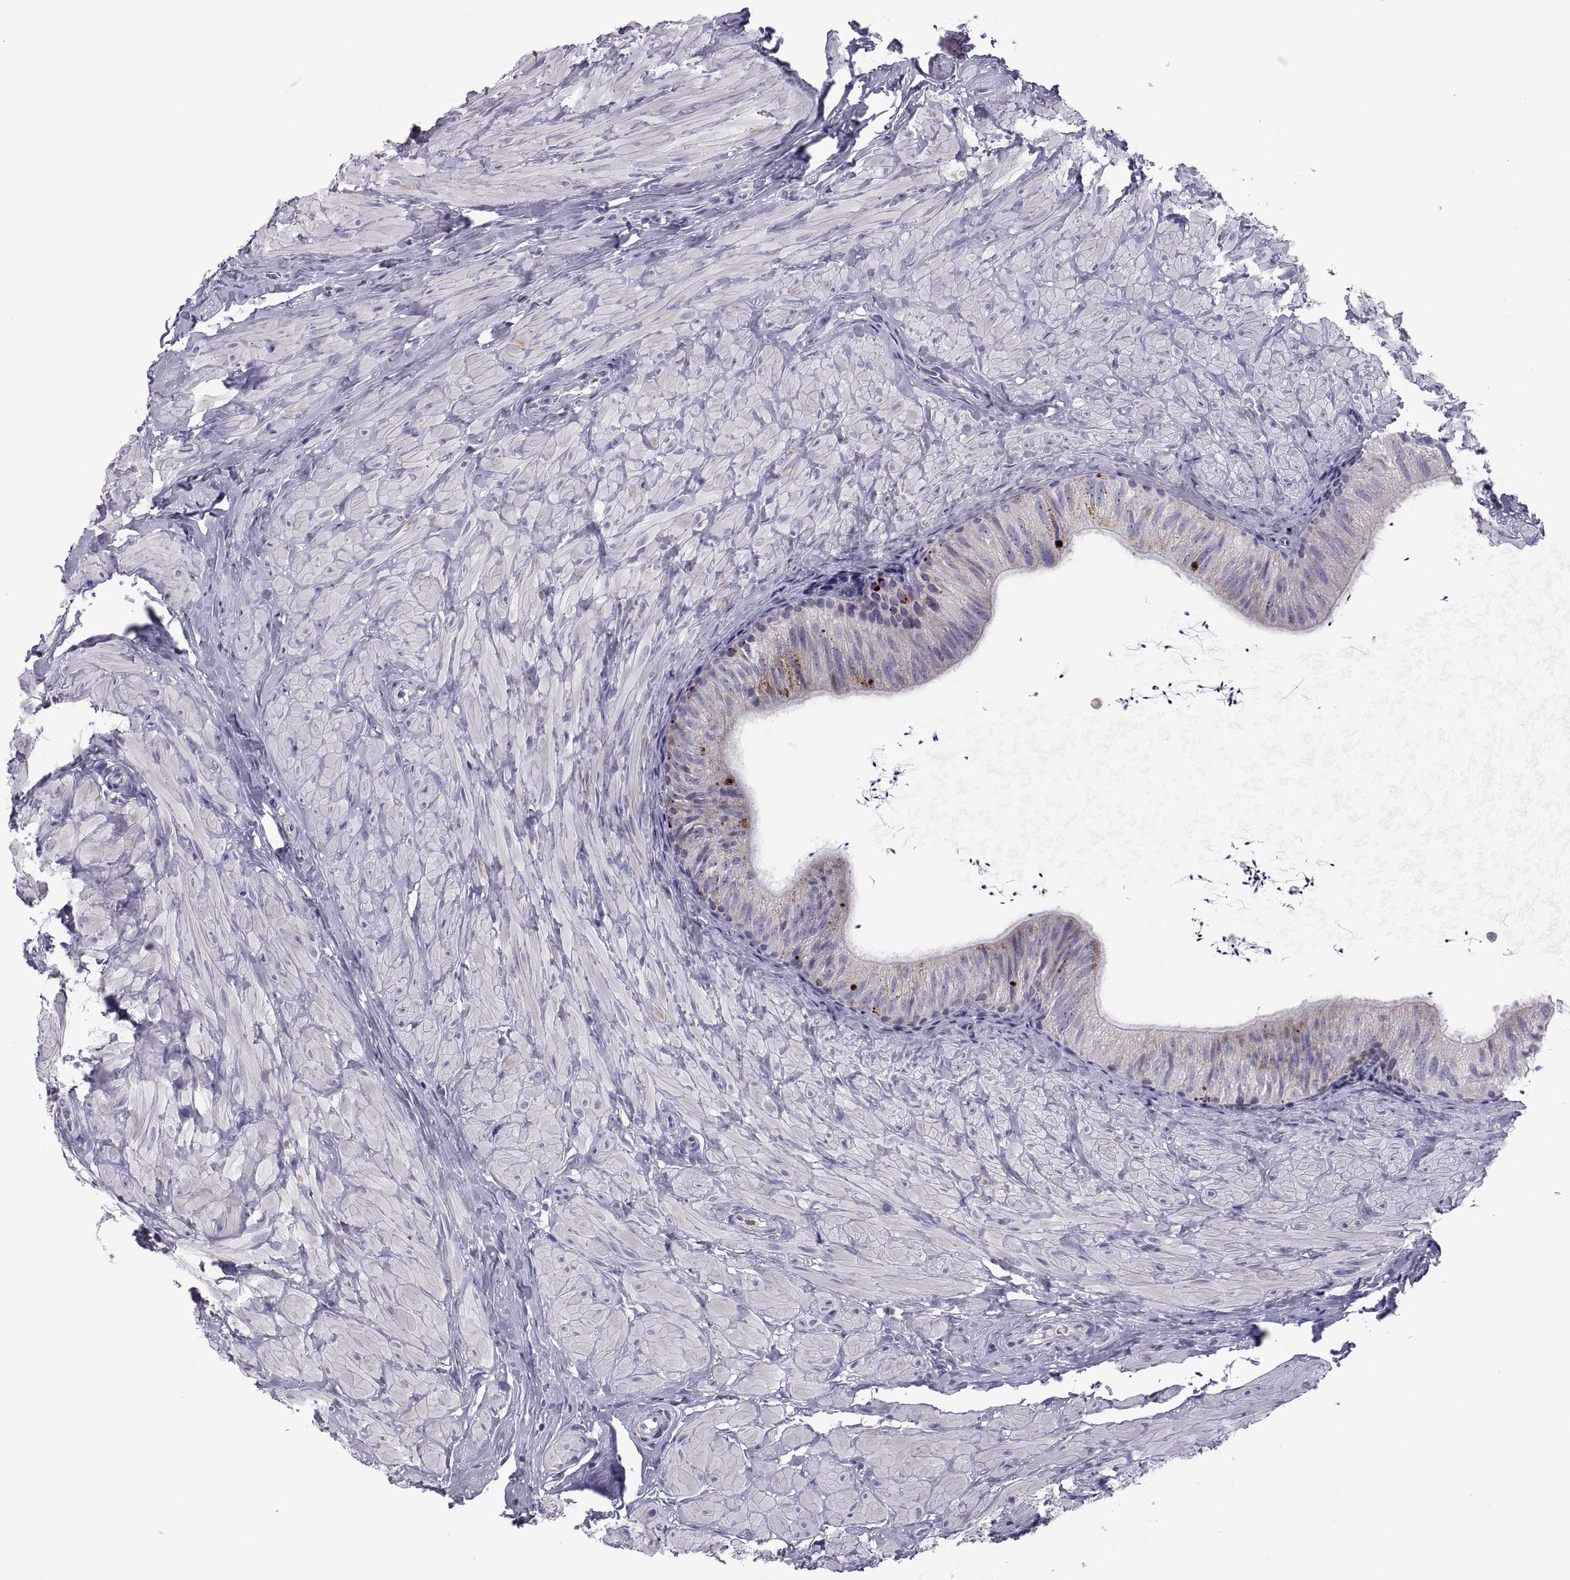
{"staining": {"intensity": "negative", "quantity": "none", "location": "none"}, "tissue": "epididymis", "cell_type": "Glandular cells", "image_type": "normal", "snomed": [{"axis": "morphology", "description": "Normal tissue, NOS"}, {"axis": "topography", "description": "Epididymis"}], "caption": "Immunohistochemistry (IHC) histopathology image of benign human epididymis stained for a protein (brown), which displays no expression in glandular cells.", "gene": "RGS19", "patient": {"sex": "male", "age": 32}}